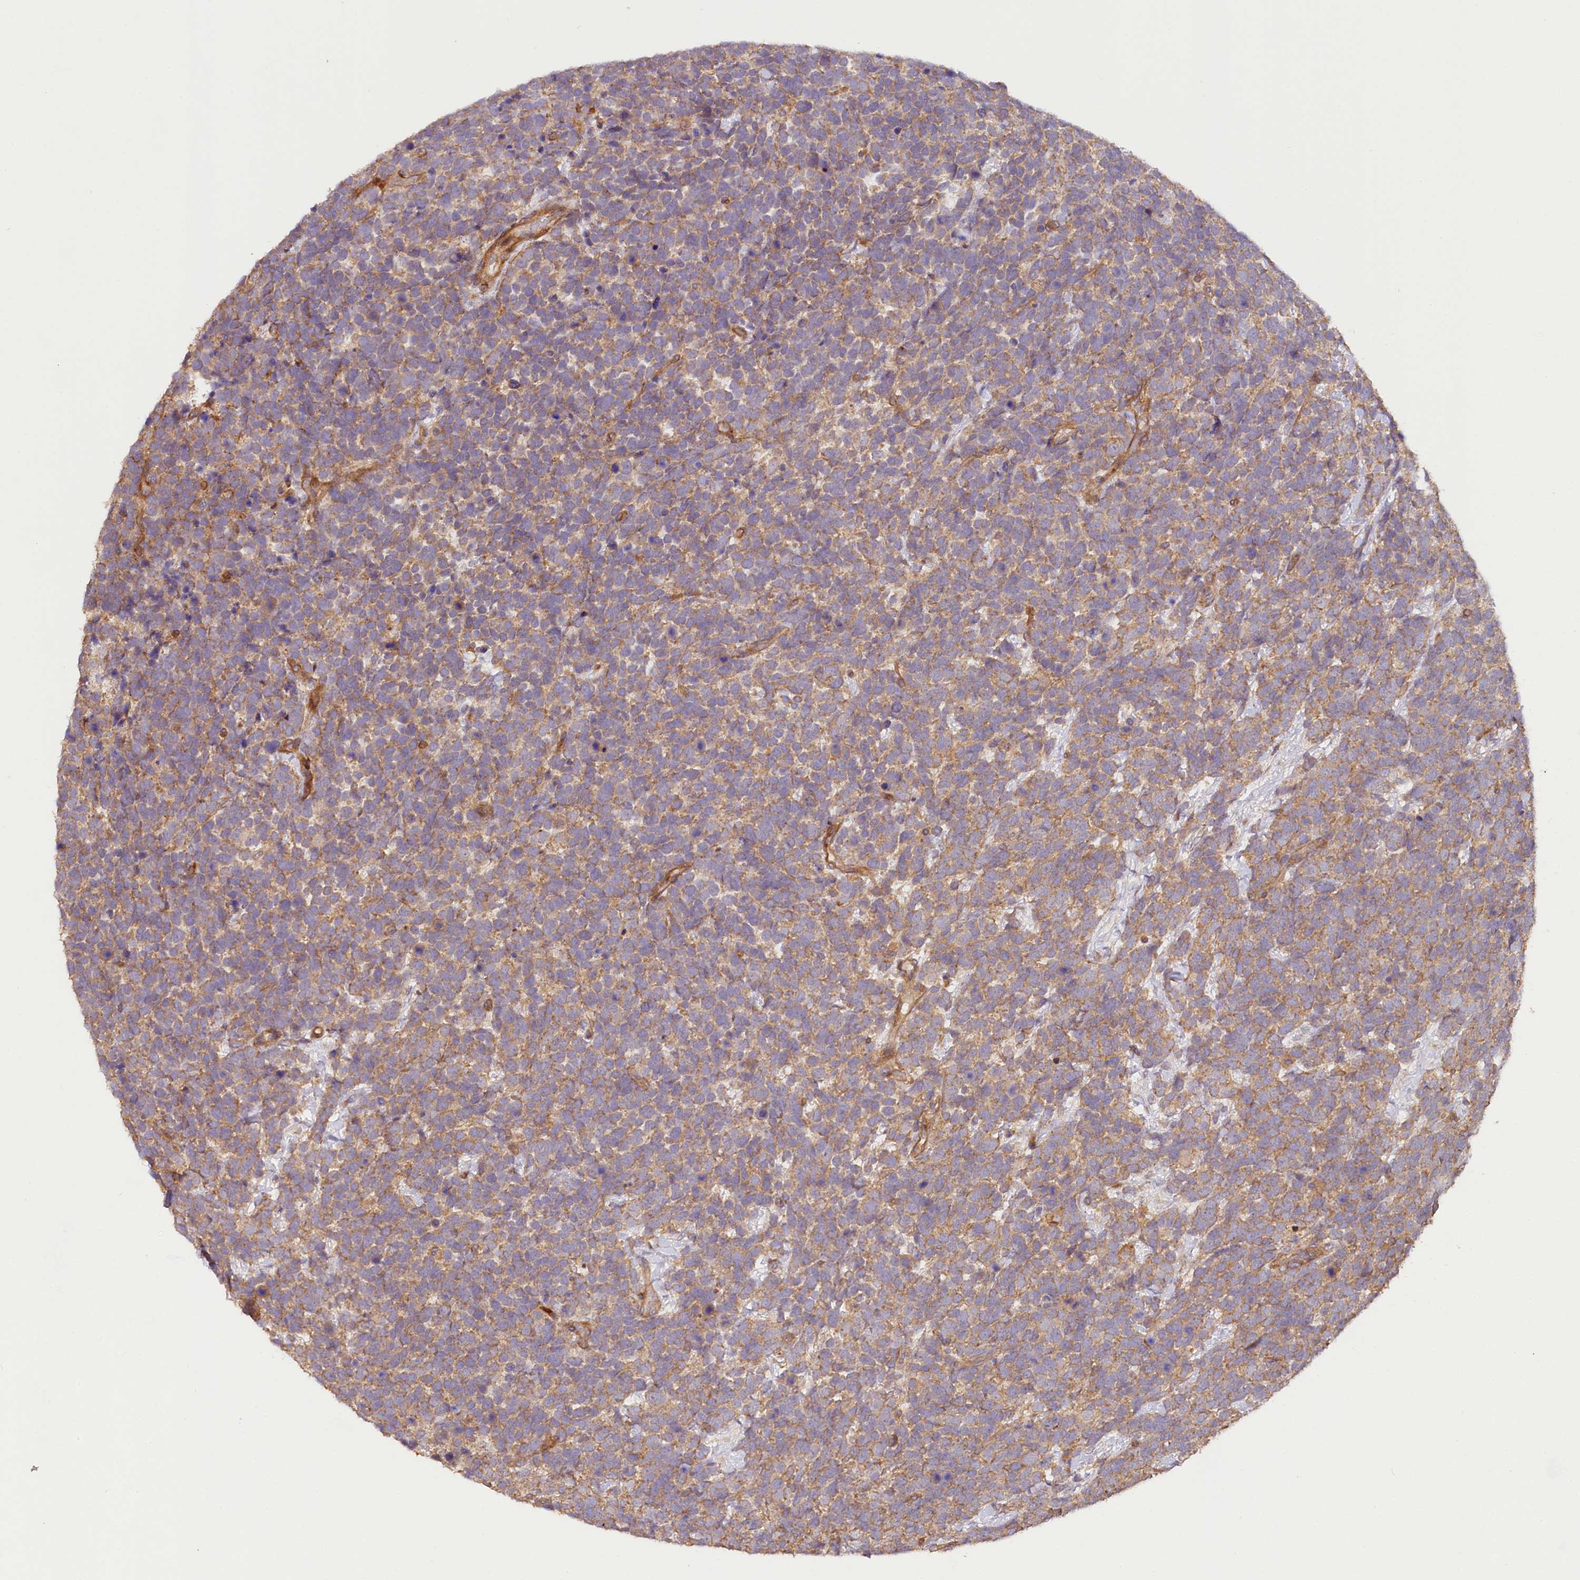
{"staining": {"intensity": "moderate", "quantity": ">75%", "location": "cytoplasmic/membranous"}, "tissue": "urothelial cancer", "cell_type": "Tumor cells", "image_type": "cancer", "snomed": [{"axis": "morphology", "description": "Urothelial carcinoma, High grade"}, {"axis": "topography", "description": "Urinary bladder"}], "caption": "Immunohistochemical staining of urothelial cancer exhibits moderate cytoplasmic/membranous protein staining in about >75% of tumor cells.", "gene": "CSAD", "patient": {"sex": "female", "age": 82}}